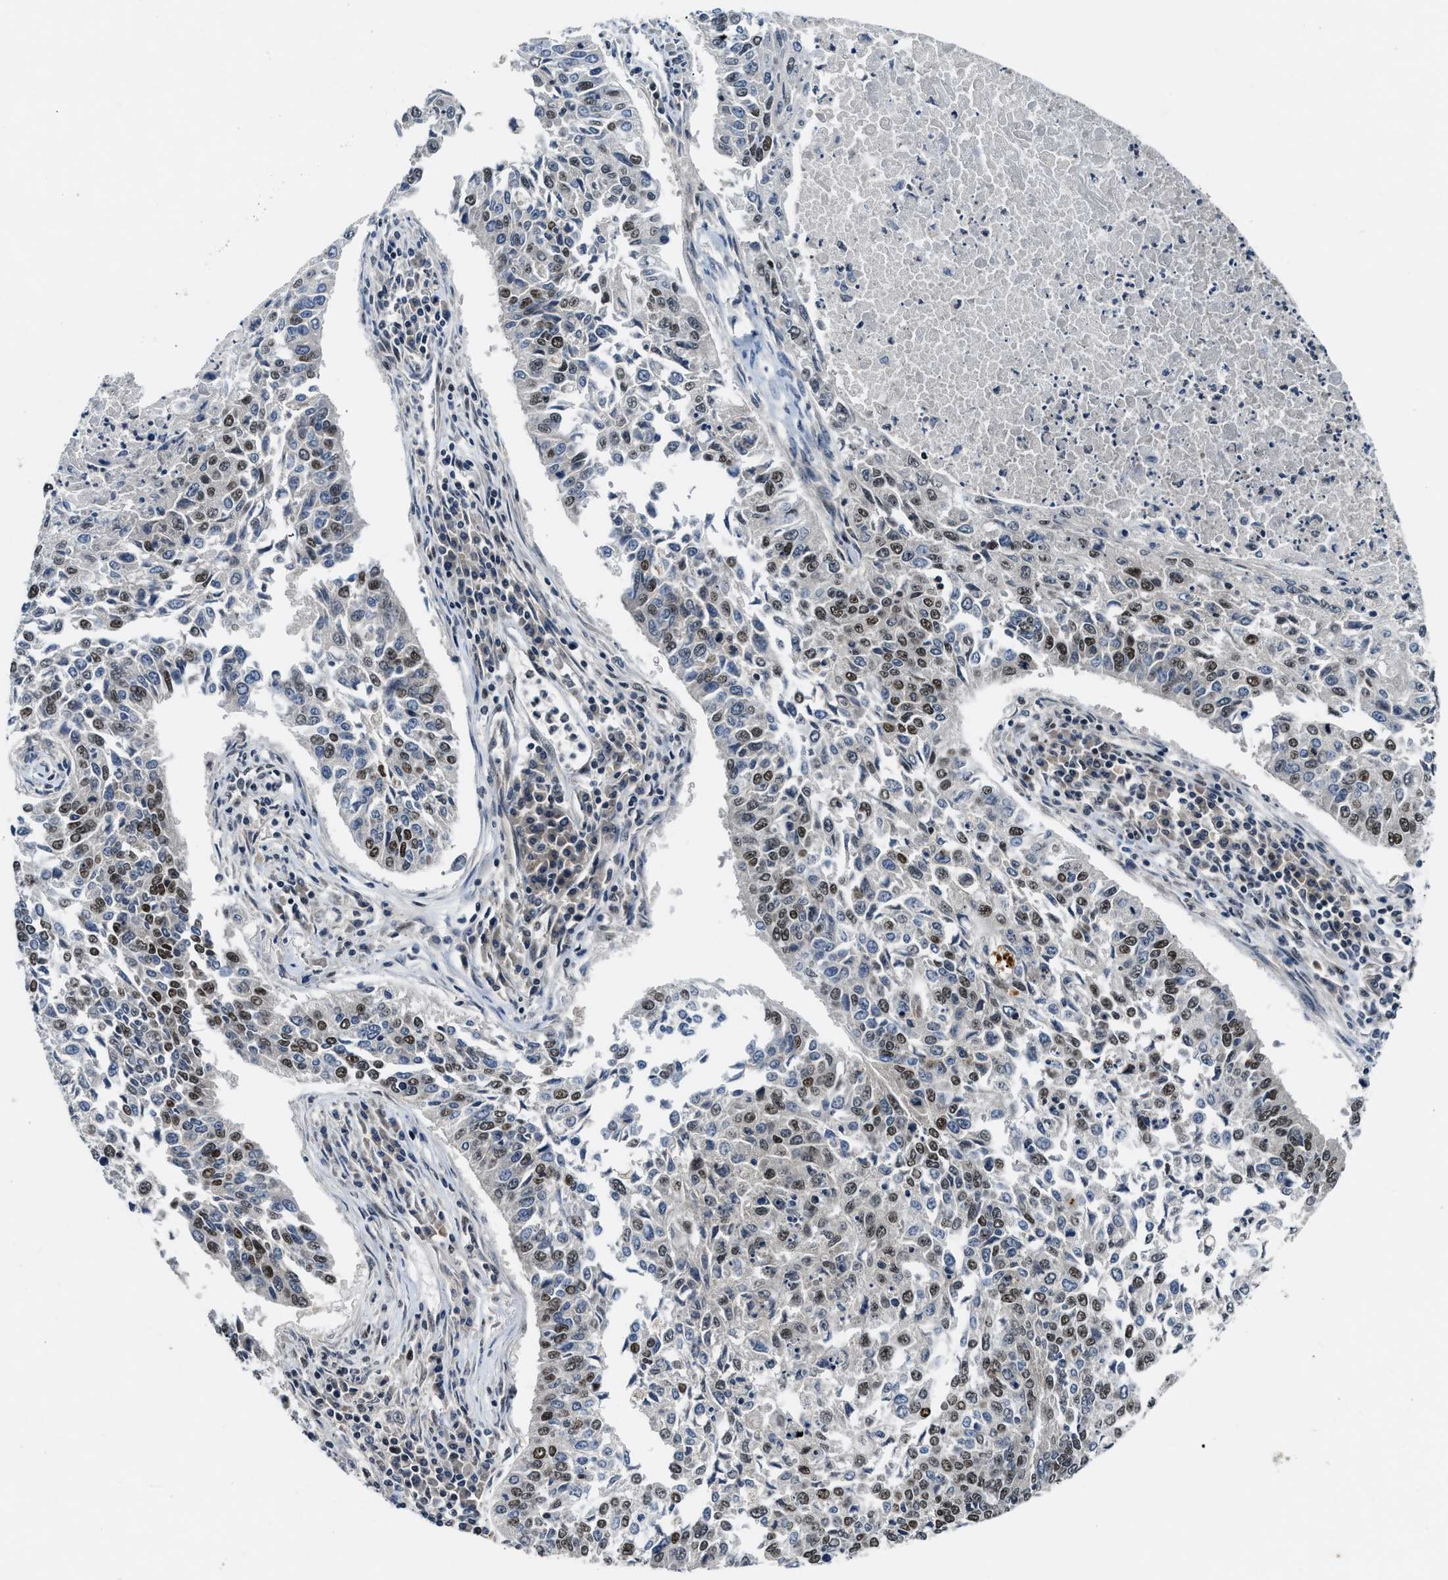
{"staining": {"intensity": "moderate", "quantity": "25%-75%", "location": "nuclear"}, "tissue": "lung cancer", "cell_type": "Tumor cells", "image_type": "cancer", "snomed": [{"axis": "morphology", "description": "Normal tissue, NOS"}, {"axis": "morphology", "description": "Squamous cell carcinoma, NOS"}, {"axis": "topography", "description": "Cartilage tissue"}, {"axis": "topography", "description": "Bronchus"}, {"axis": "topography", "description": "Lung"}], "caption": "A brown stain highlights moderate nuclear positivity of a protein in human lung squamous cell carcinoma tumor cells.", "gene": "NCOA1", "patient": {"sex": "female", "age": 49}}